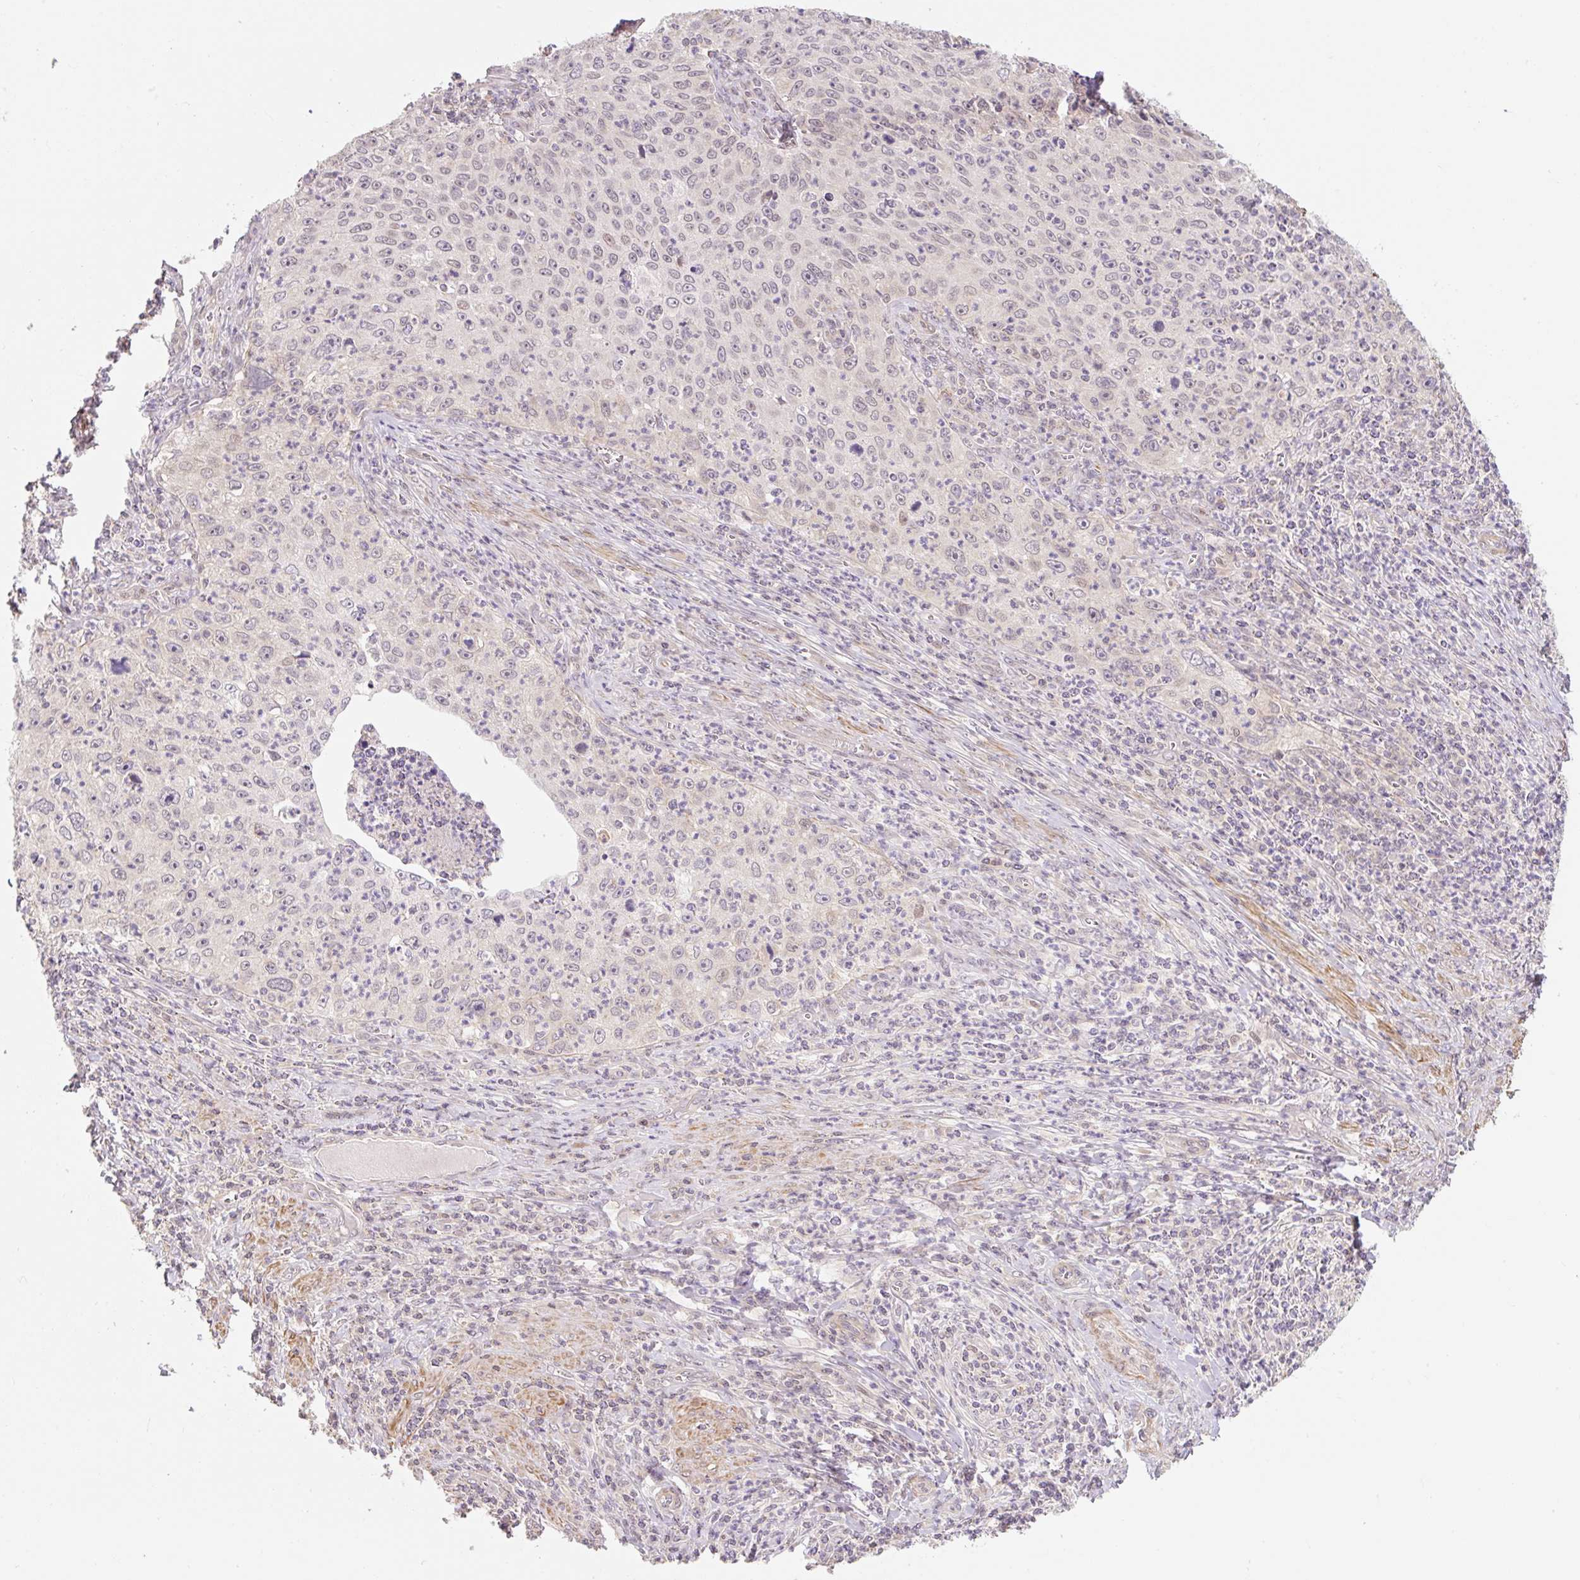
{"staining": {"intensity": "weak", "quantity": "<25%", "location": "nuclear"}, "tissue": "cervical cancer", "cell_type": "Tumor cells", "image_type": "cancer", "snomed": [{"axis": "morphology", "description": "Squamous cell carcinoma, NOS"}, {"axis": "topography", "description": "Cervix"}], "caption": "Protein analysis of cervical cancer (squamous cell carcinoma) reveals no significant expression in tumor cells.", "gene": "EMC10", "patient": {"sex": "female", "age": 30}}